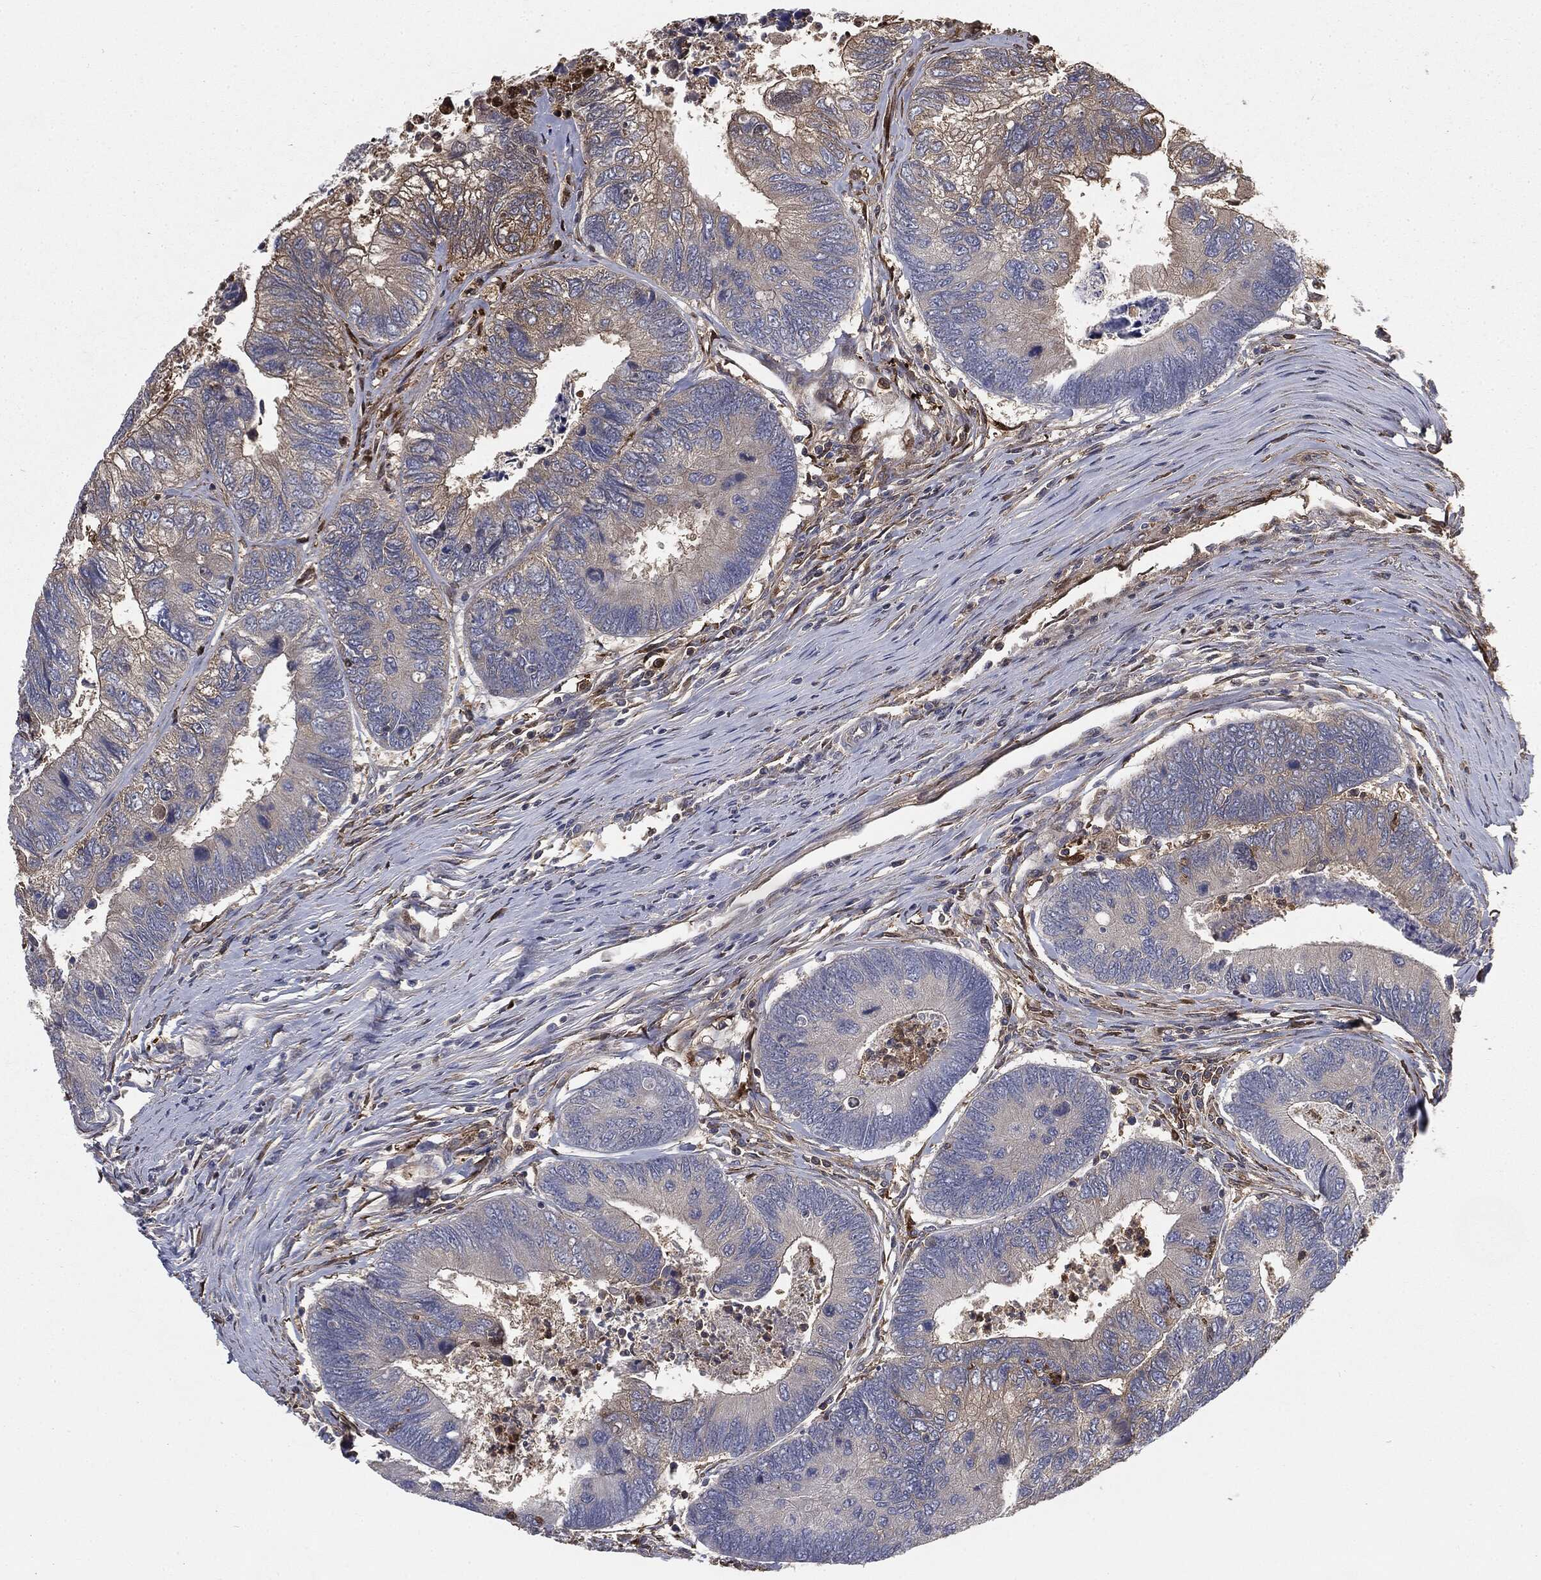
{"staining": {"intensity": "moderate", "quantity": "<25%", "location": "cytoplasmic/membranous"}, "tissue": "colorectal cancer", "cell_type": "Tumor cells", "image_type": "cancer", "snomed": [{"axis": "morphology", "description": "Adenocarcinoma, NOS"}, {"axis": "topography", "description": "Colon"}], "caption": "High-power microscopy captured an IHC histopathology image of colorectal cancer, revealing moderate cytoplasmic/membranous expression in approximately <25% of tumor cells.", "gene": "GNB5", "patient": {"sex": "female", "age": 67}}